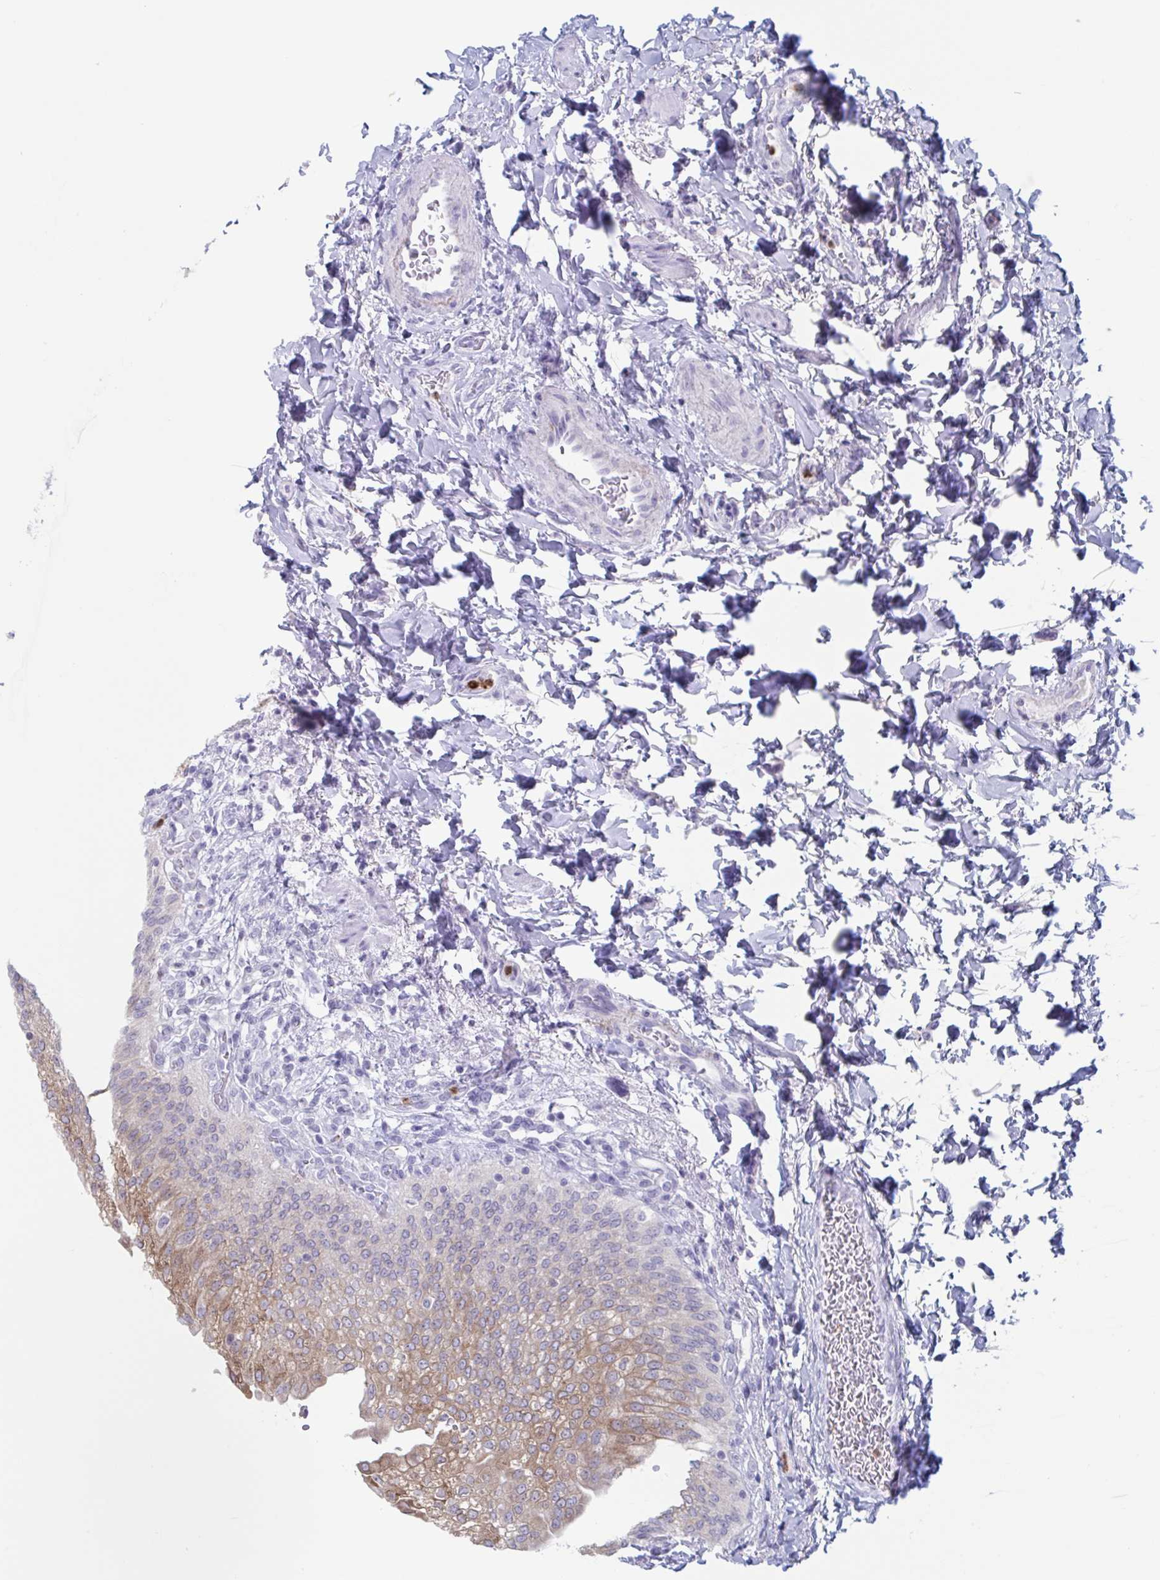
{"staining": {"intensity": "moderate", "quantity": "<25%", "location": "cytoplasmic/membranous"}, "tissue": "urinary bladder", "cell_type": "Urothelial cells", "image_type": "normal", "snomed": [{"axis": "morphology", "description": "Normal tissue, NOS"}, {"axis": "topography", "description": "Urinary bladder"}, {"axis": "topography", "description": "Peripheral nerve tissue"}], "caption": "High-magnification brightfield microscopy of unremarkable urinary bladder stained with DAB (brown) and counterstained with hematoxylin (blue). urothelial cells exhibit moderate cytoplasmic/membranous expression is present in approximately<25% of cells. (Stains: DAB (3,3'-diaminobenzidine) in brown, nuclei in blue, Microscopy: brightfield microscopy at high magnification).", "gene": "CYP4F11", "patient": {"sex": "female", "age": 60}}